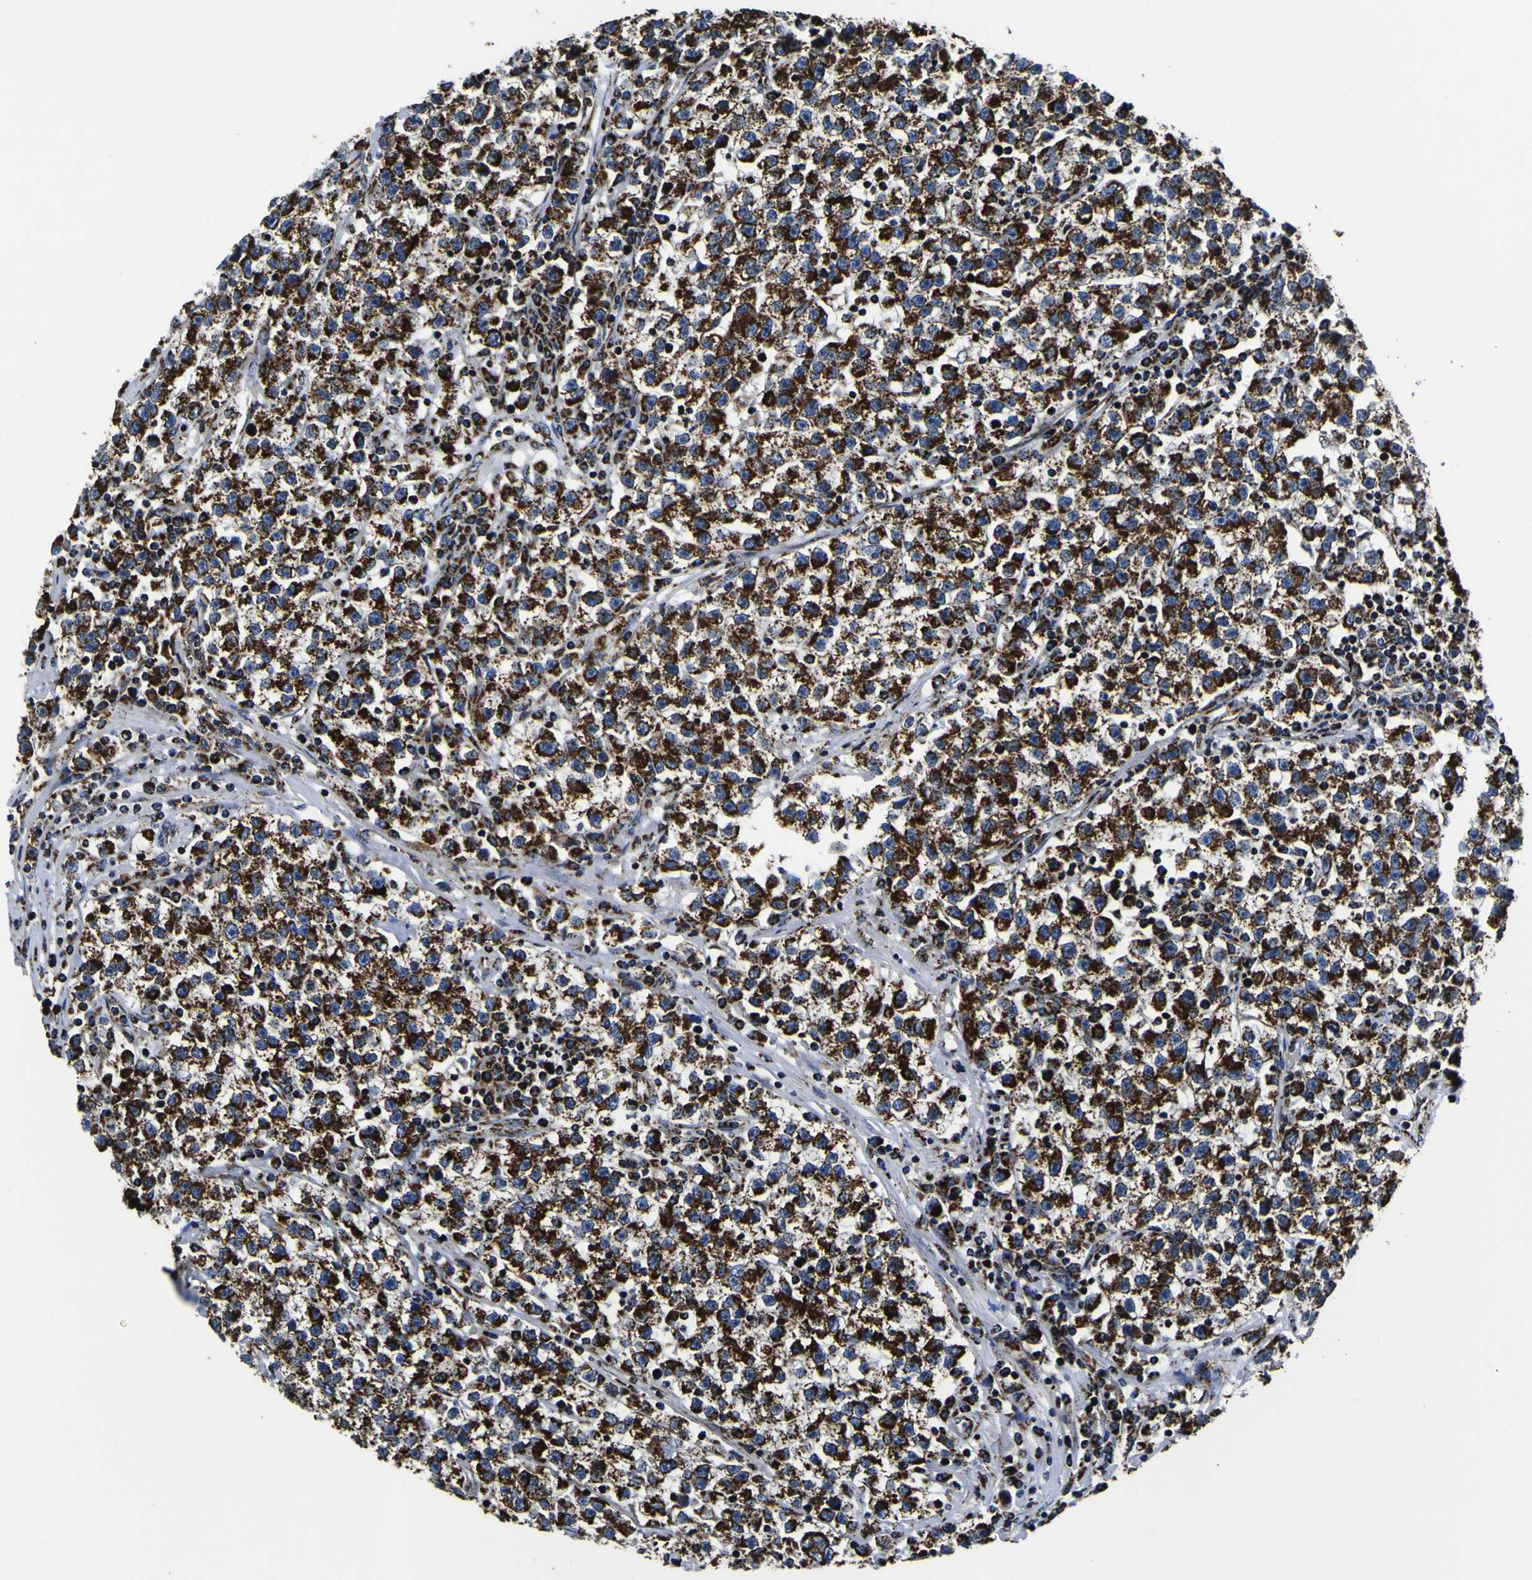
{"staining": {"intensity": "strong", "quantity": ">75%", "location": "cytoplasmic/membranous"}, "tissue": "testis cancer", "cell_type": "Tumor cells", "image_type": "cancer", "snomed": [{"axis": "morphology", "description": "Seminoma, NOS"}, {"axis": "topography", "description": "Testis"}], "caption": "A high amount of strong cytoplasmic/membranous staining is present in approximately >75% of tumor cells in testis cancer (seminoma) tissue.", "gene": "PTRH2", "patient": {"sex": "male", "age": 22}}